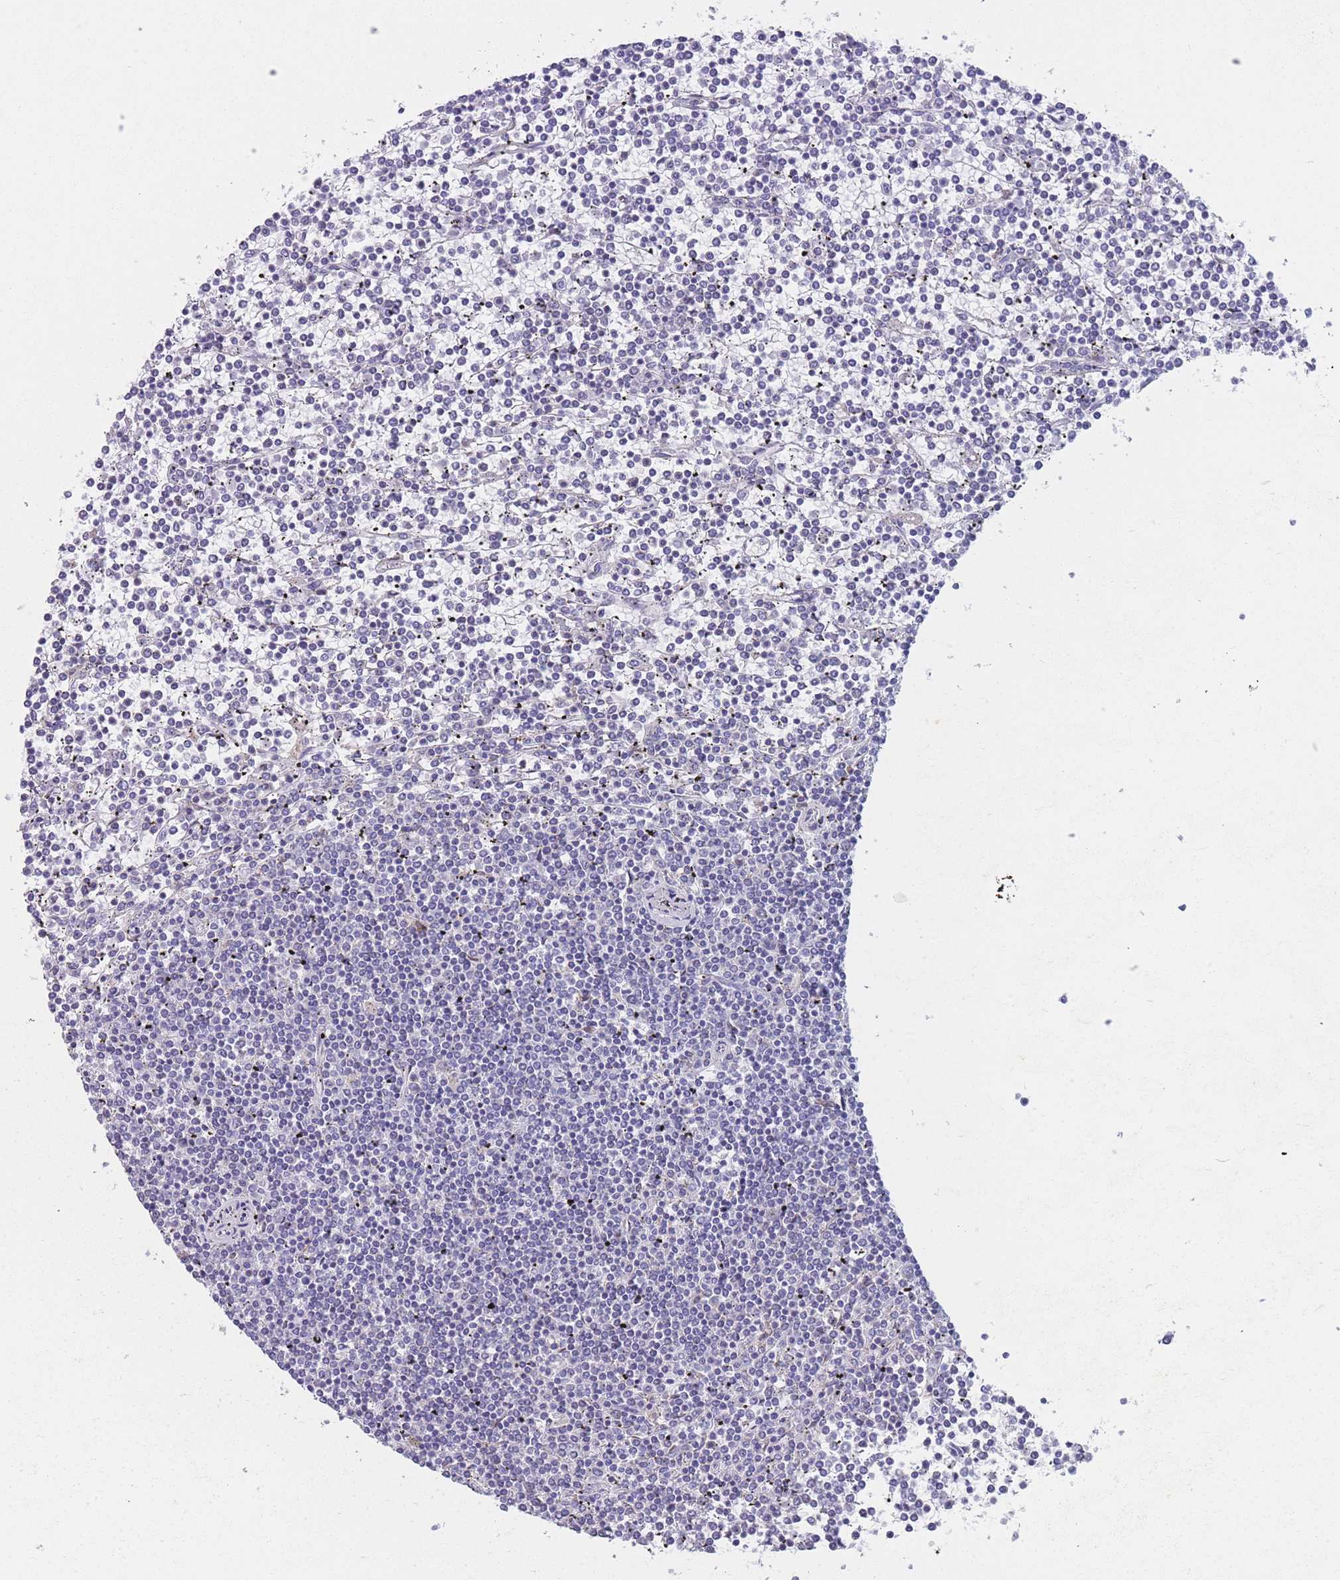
{"staining": {"intensity": "negative", "quantity": "none", "location": "none"}, "tissue": "lymphoma", "cell_type": "Tumor cells", "image_type": "cancer", "snomed": [{"axis": "morphology", "description": "Malignant lymphoma, non-Hodgkin's type, Low grade"}, {"axis": "topography", "description": "Spleen"}], "caption": "Lymphoma was stained to show a protein in brown. There is no significant expression in tumor cells.", "gene": "MRPL30", "patient": {"sex": "female", "age": 19}}